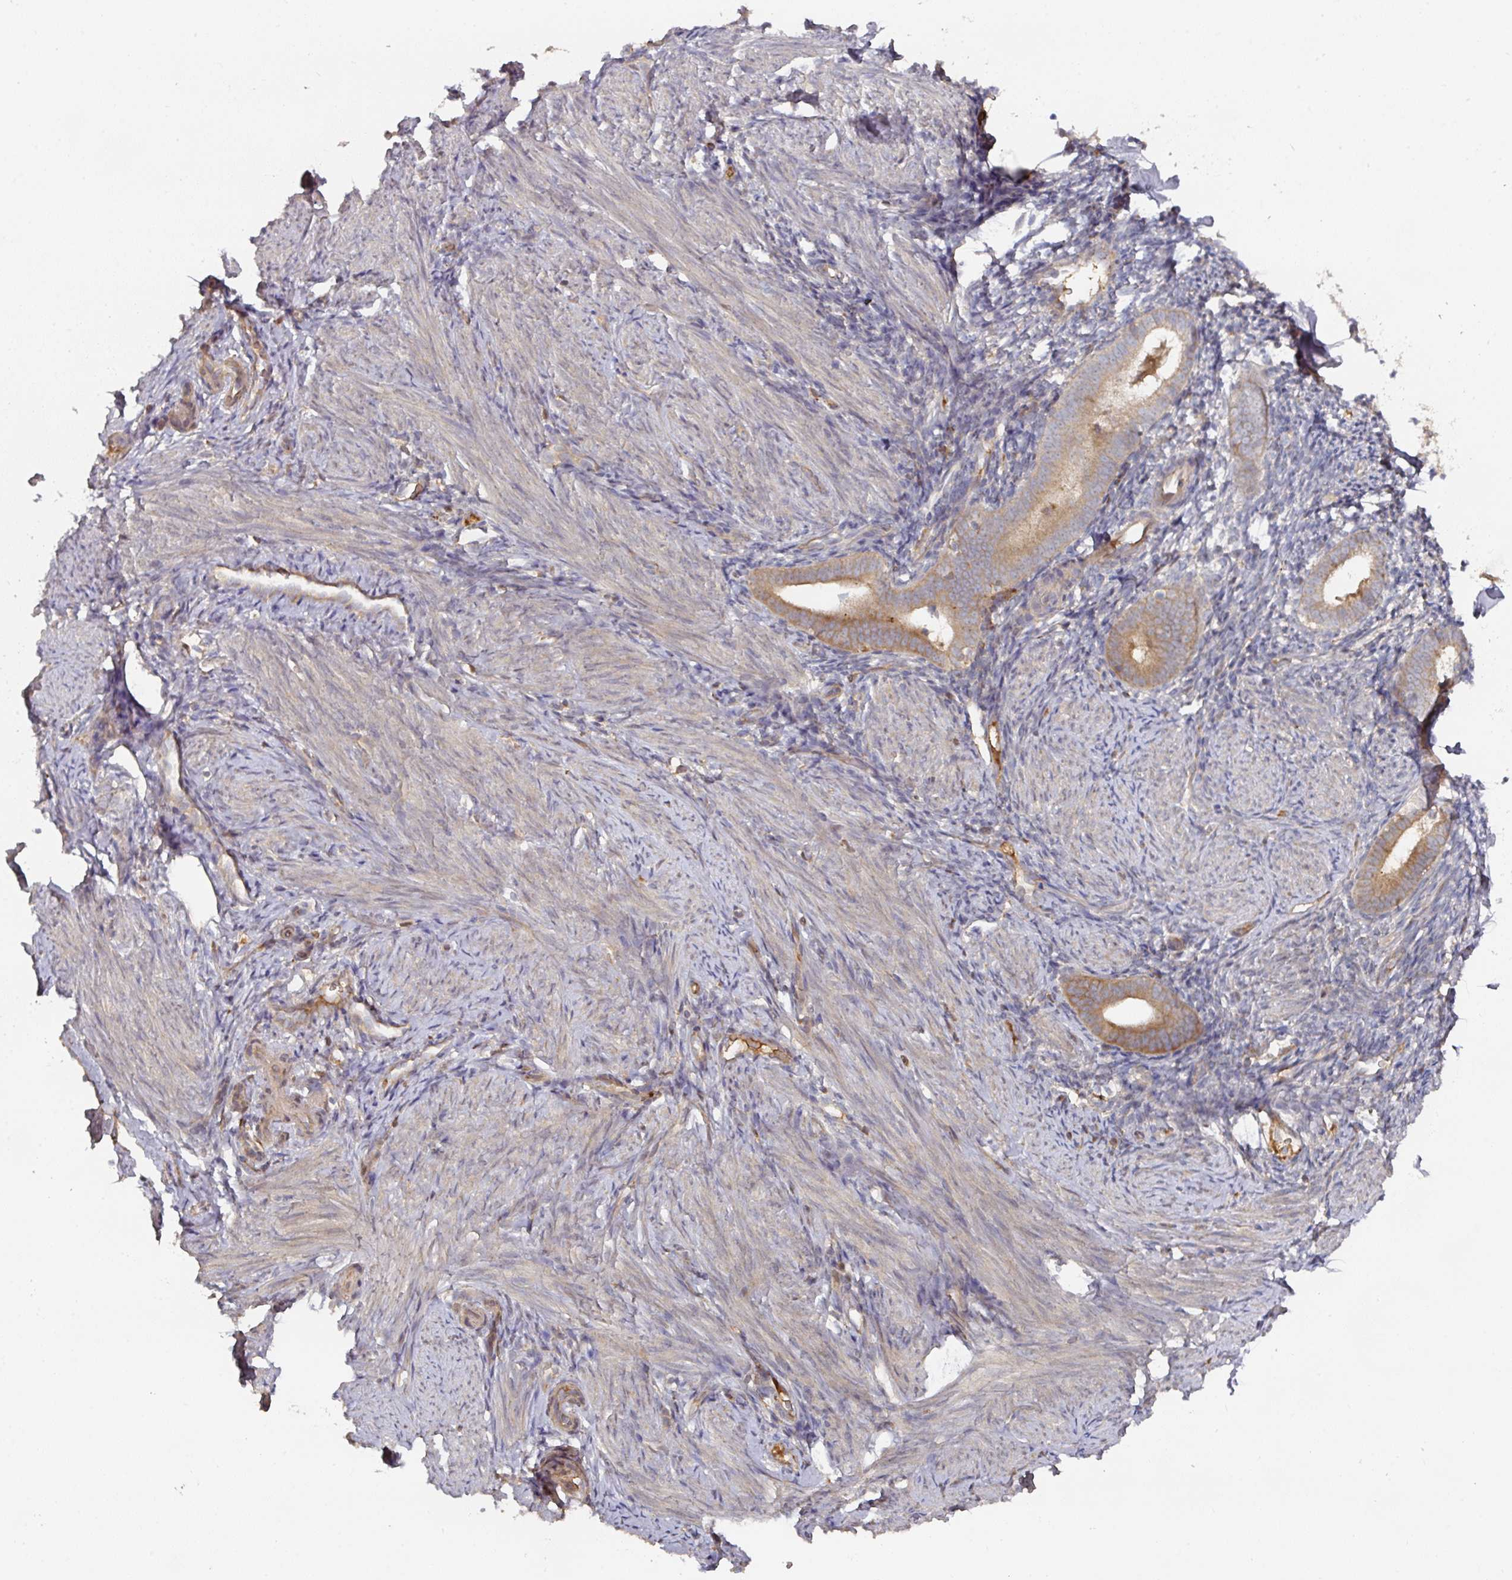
{"staining": {"intensity": "moderate", "quantity": "25%-75%", "location": "cytoplasmic/membranous"}, "tissue": "endometrium", "cell_type": "Cells in endometrial stroma", "image_type": "normal", "snomed": [{"axis": "morphology", "description": "Normal tissue, NOS"}, {"axis": "topography", "description": "Endometrium"}], "caption": "Cells in endometrial stroma display medium levels of moderate cytoplasmic/membranous staining in about 25%-75% of cells in benign human endometrium.", "gene": "CEP95", "patient": {"sex": "female", "age": 39}}